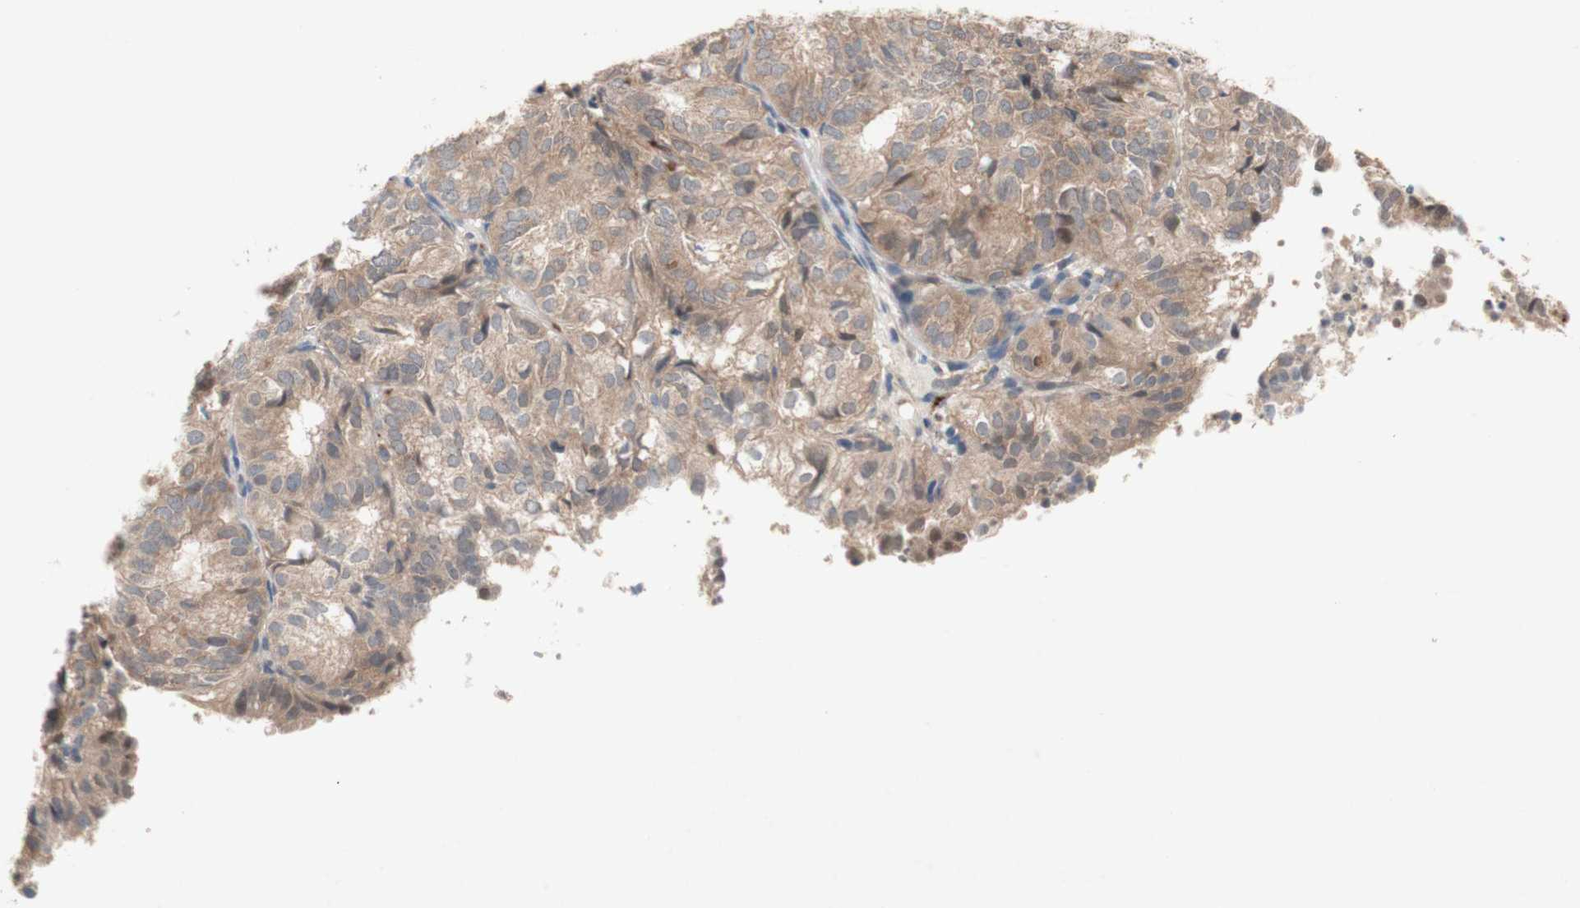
{"staining": {"intensity": "moderate", "quantity": ">75%", "location": "cytoplasmic/membranous"}, "tissue": "endometrial cancer", "cell_type": "Tumor cells", "image_type": "cancer", "snomed": [{"axis": "morphology", "description": "Adenocarcinoma, NOS"}, {"axis": "topography", "description": "Uterus"}], "caption": "Immunohistochemical staining of human endometrial cancer reveals medium levels of moderate cytoplasmic/membranous protein staining in approximately >75% of tumor cells. (DAB (3,3'-diaminobenzidine) IHC, brown staining for protein, blue staining for nuclei).", "gene": "PEX2", "patient": {"sex": "female", "age": 60}}